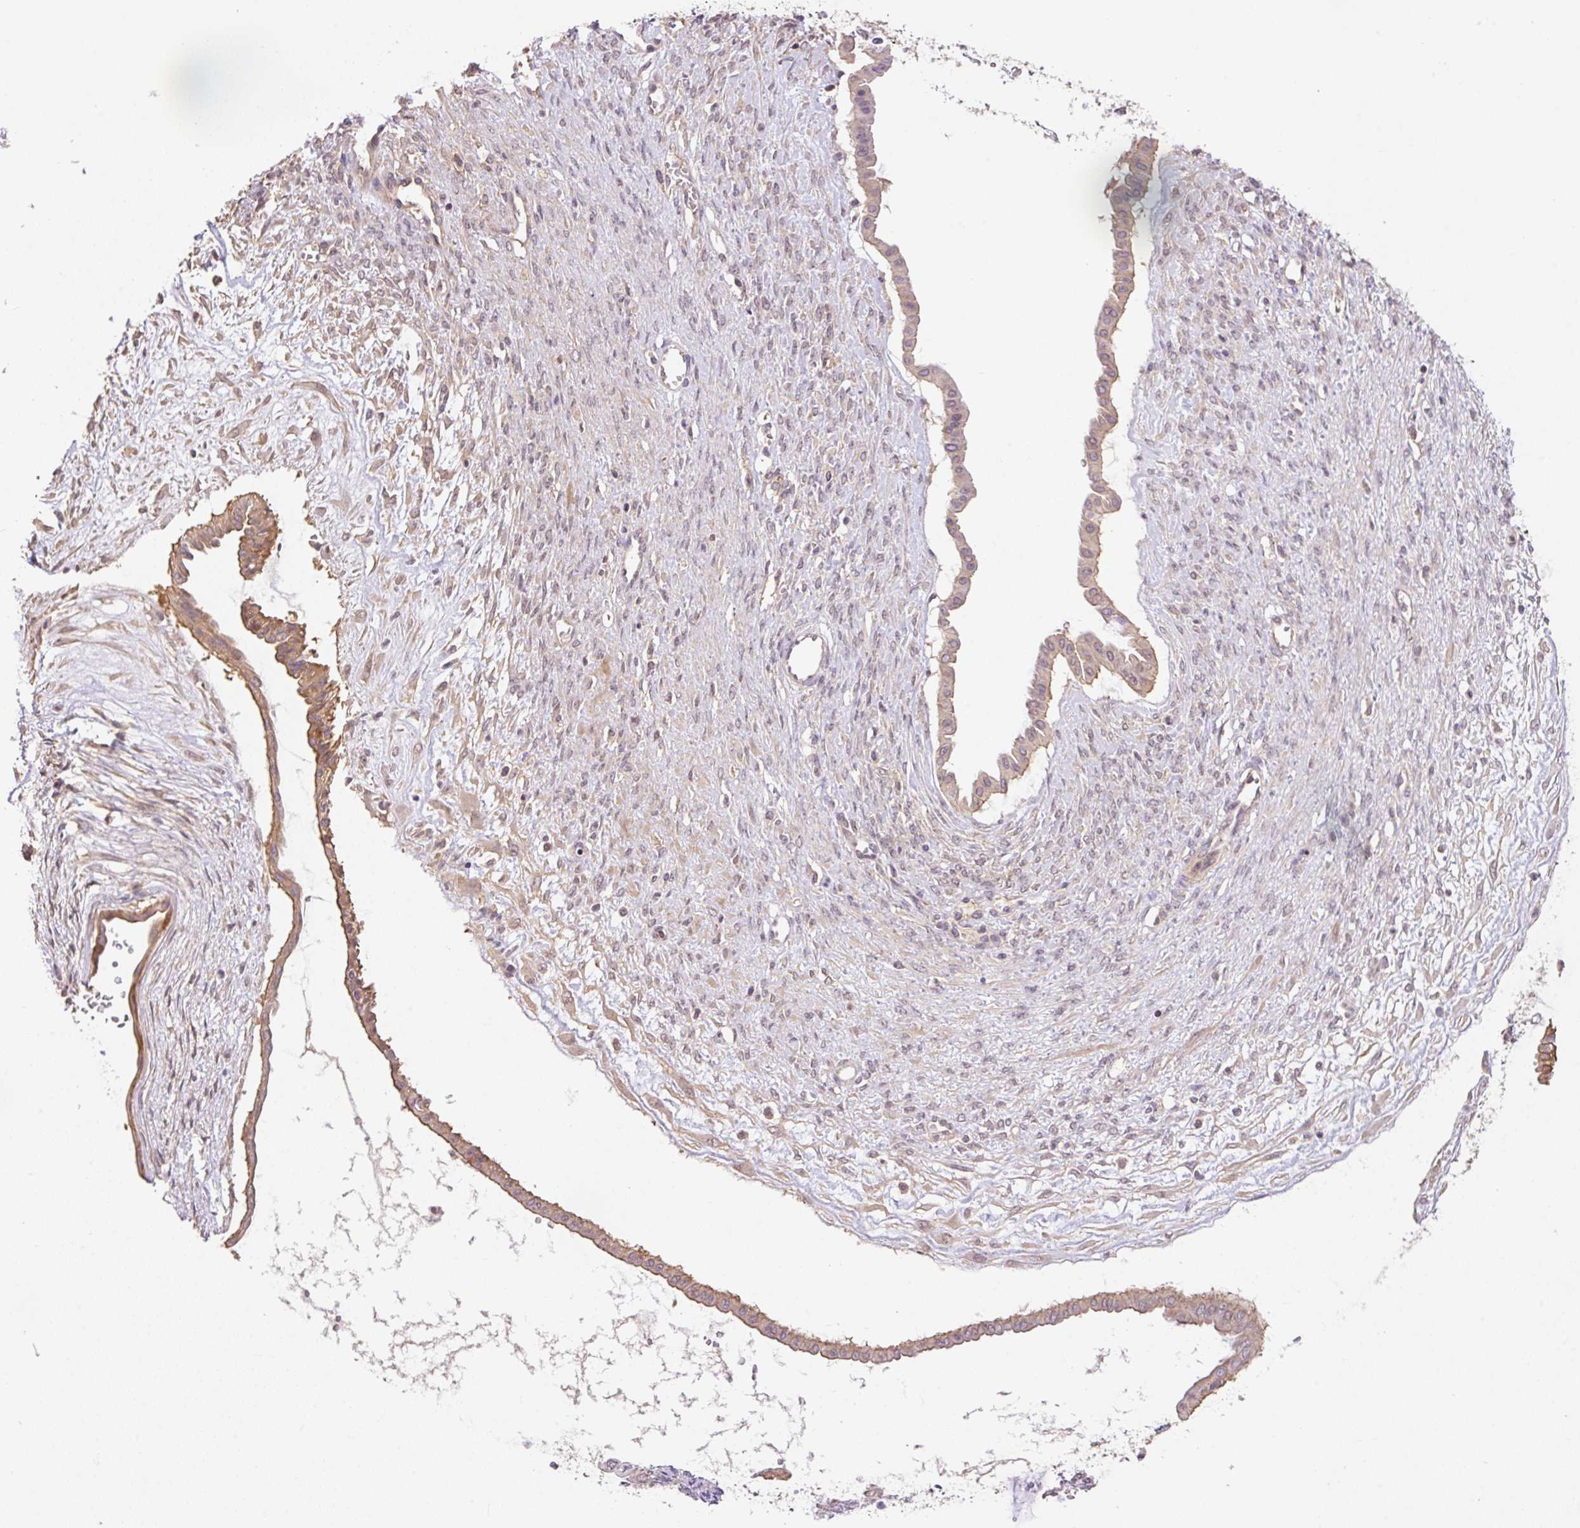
{"staining": {"intensity": "negative", "quantity": "none", "location": "none"}, "tissue": "ovarian cancer", "cell_type": "Tumor cells", "image_type": "cancer", "snomed": [{"axis": "morphology", "description": "Cystadenocarcinoma, mucinous, NOS"}, {"axis": "topography", "description": "Ovary"}], "caption": "The image reveals no significant expression in tumor cells of ovarian cancer.", "gene": "COX8A", "patient": {"sex": "female", "age": 73}}